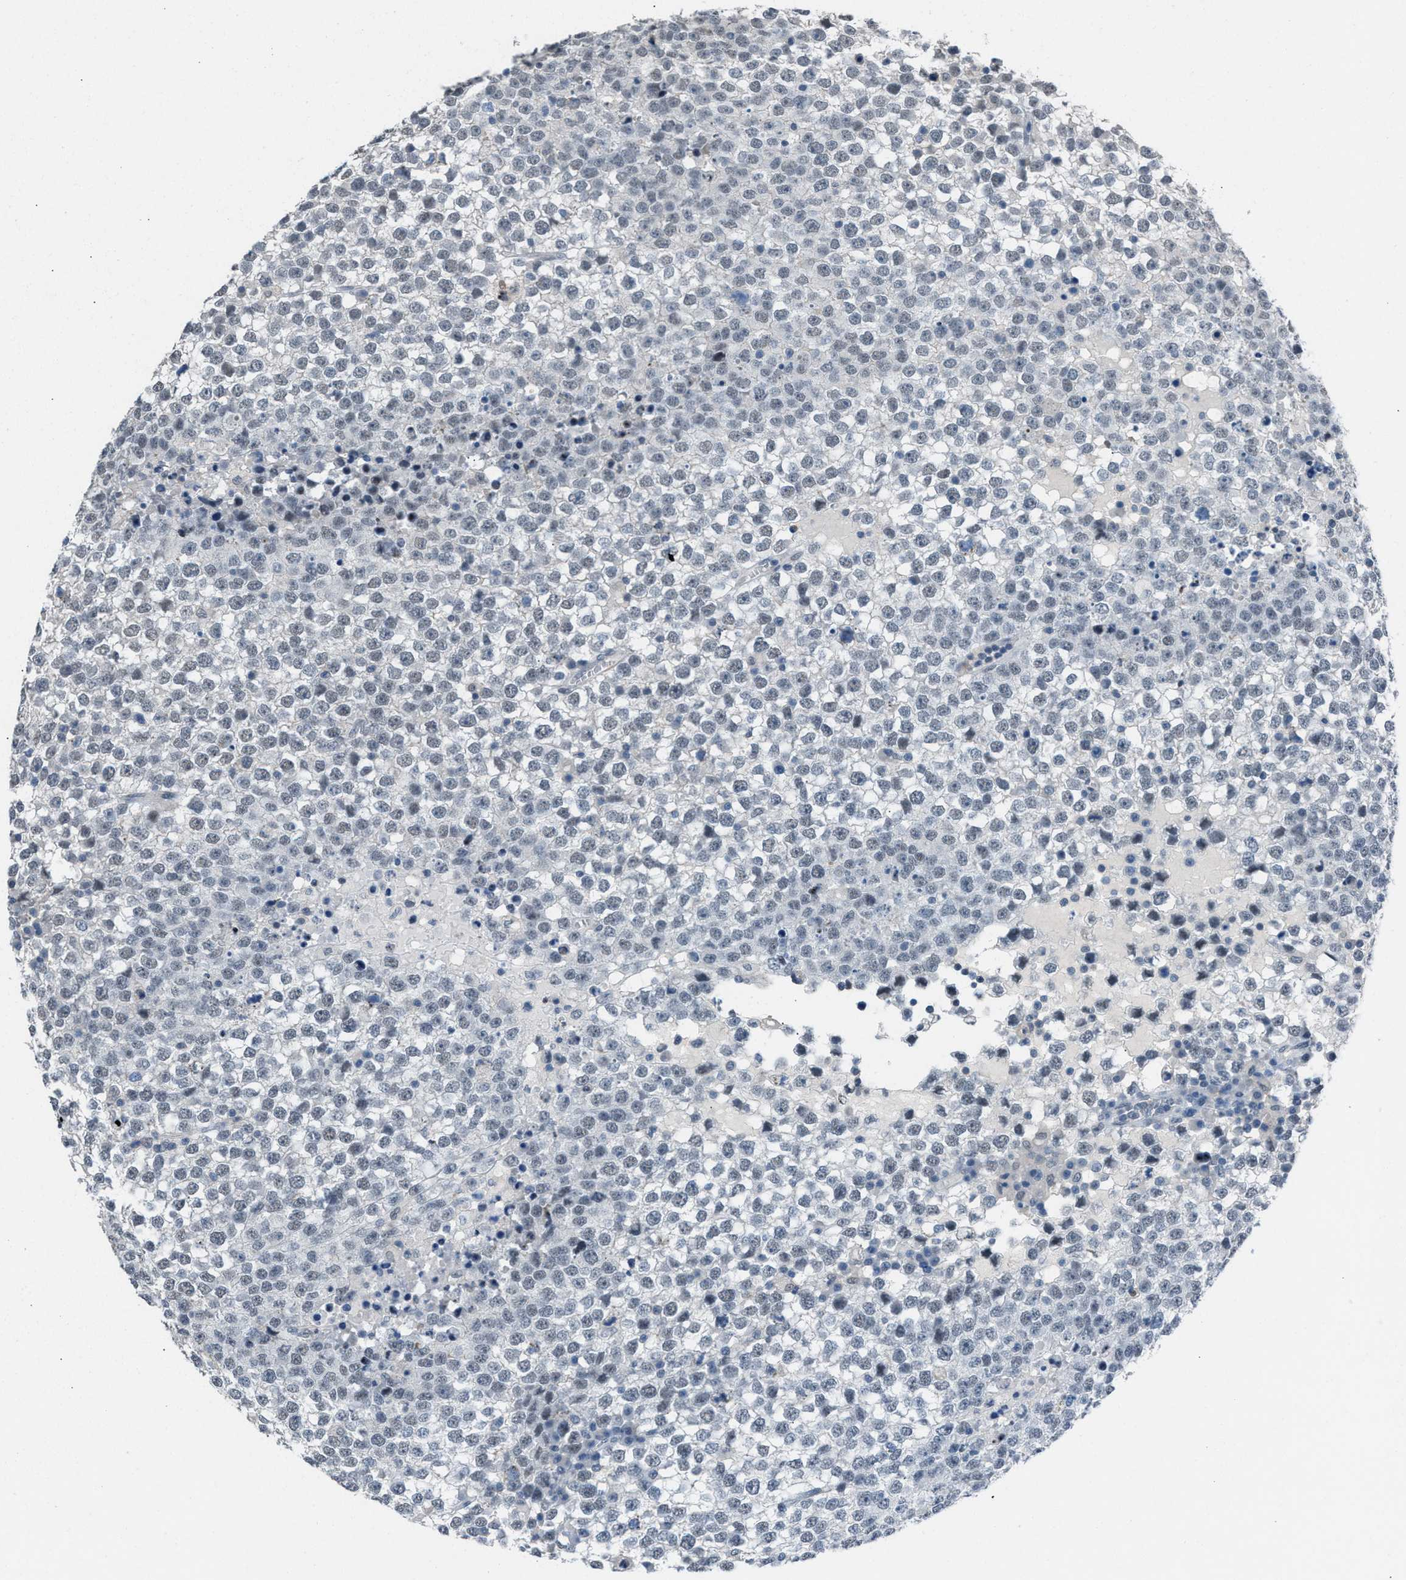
{"staining": {"intensity": "negative", "quantity": "none", "location": "none"}, "tissue": "testis cancer", "cell_type": "Tumor cells", "image_type": "cancer", "snomed": [{"axis": "morphology", "description": "Seminoma, NOS"}, {"axis": "topography", "description": "Testis"}], "caption": "Immunohistochemical staining of testis cancer (seminoma) shows no significant staining in tumor cells.", "gene": "ANAPC11", "patient": {"sex": "male", "age": 65}}